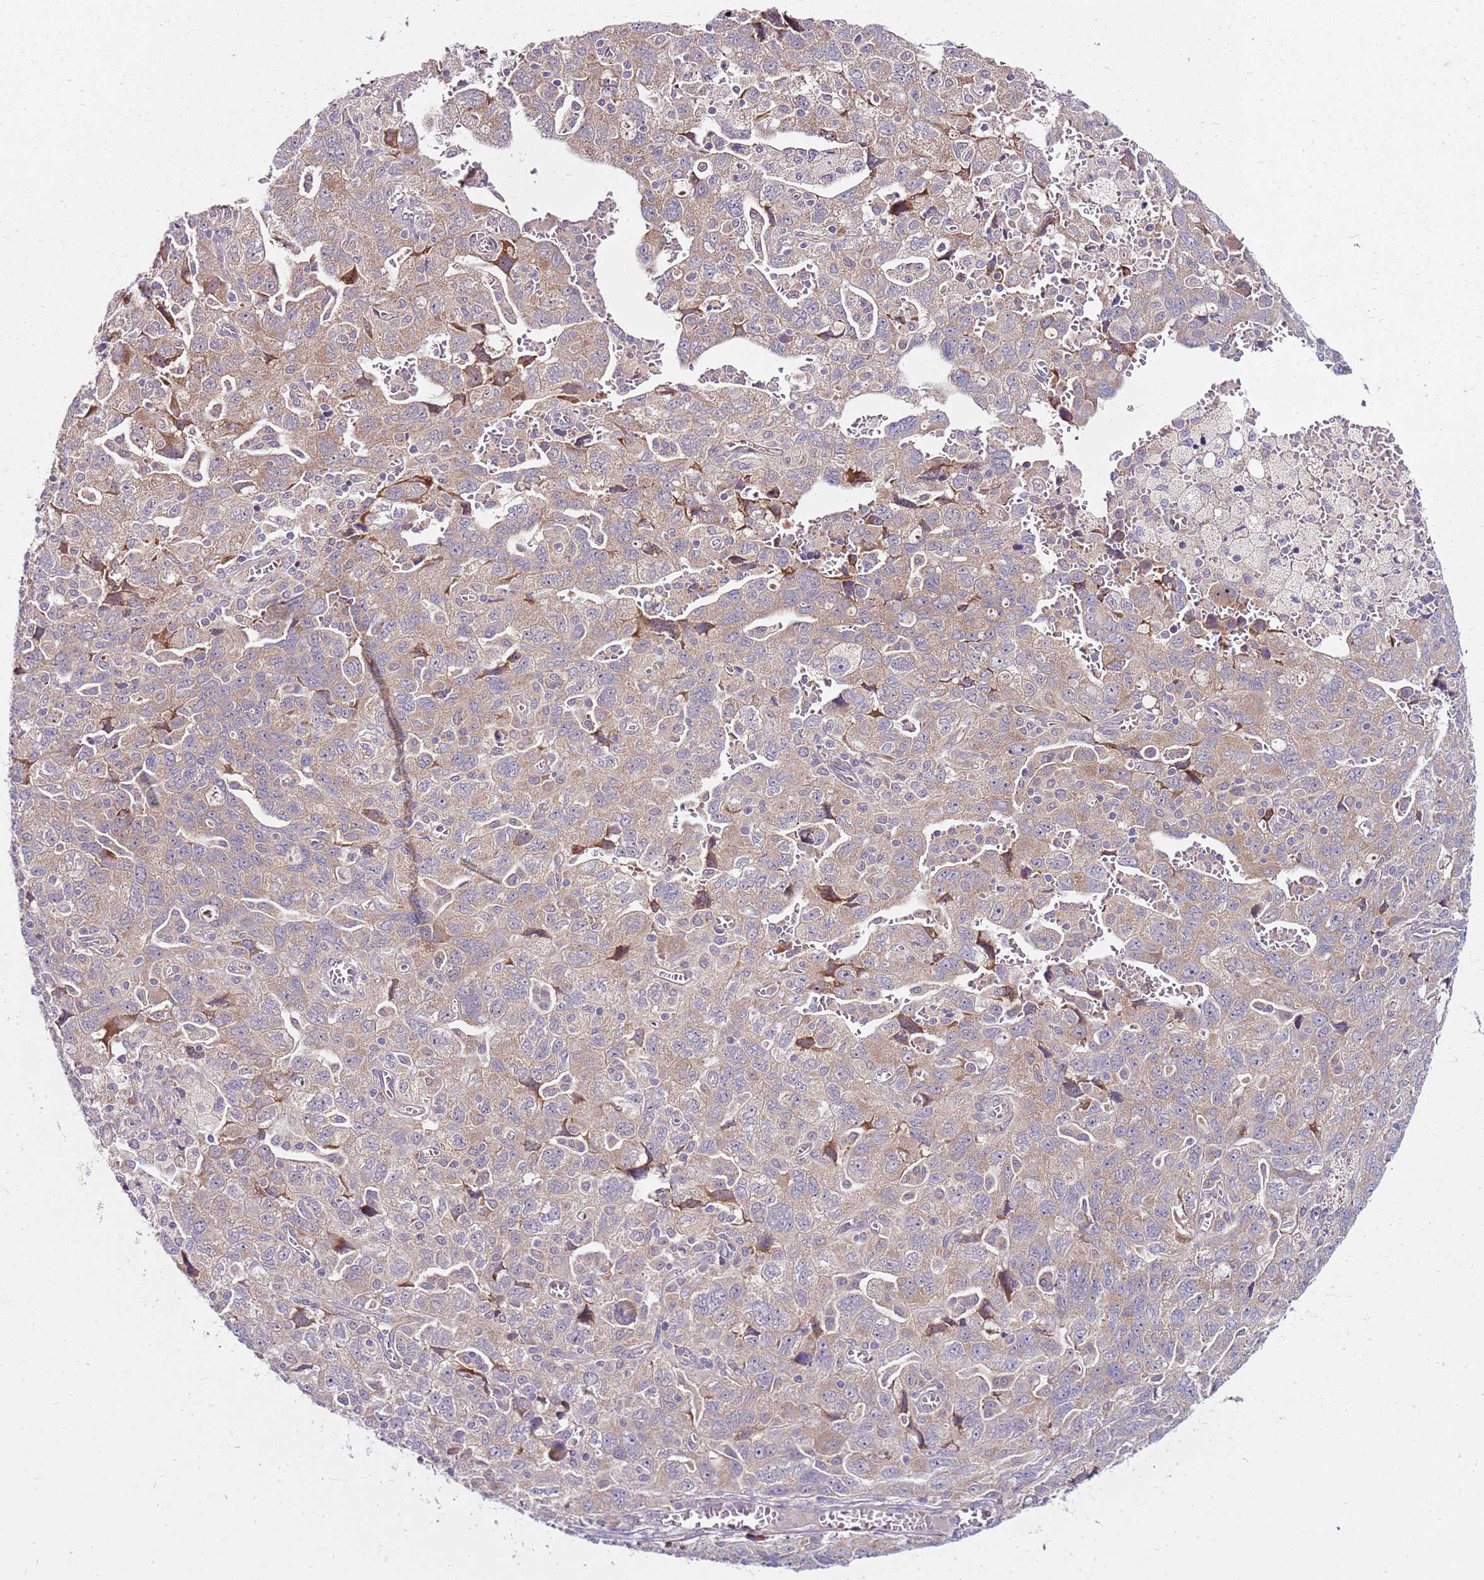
{"staining": {"intensity": "weak", "quantity": "25%-75%", "location": "cytoplasmic/membranous"}, "tissue": "ovarian cancer", "cell_type": "Tumor cells", "image_type": "cancer", "snomed": [{"axis": "morphology", "description": "Carcinoma, NOS"}, {"axis": "morphology", "description": "Cystadenocarcinoma, serous, NOS"}, {"axis": "topography", "description": "Ovary"}], "caption": "IHC image of human ovarian carcinoma stained for a protein (brown), which shows low levels of weak cytoplasmic/membranous staining in about 25%-75% of tumor cells.", "gene": "FBXL22", "patient": {"sex": "female", "age": 69}}